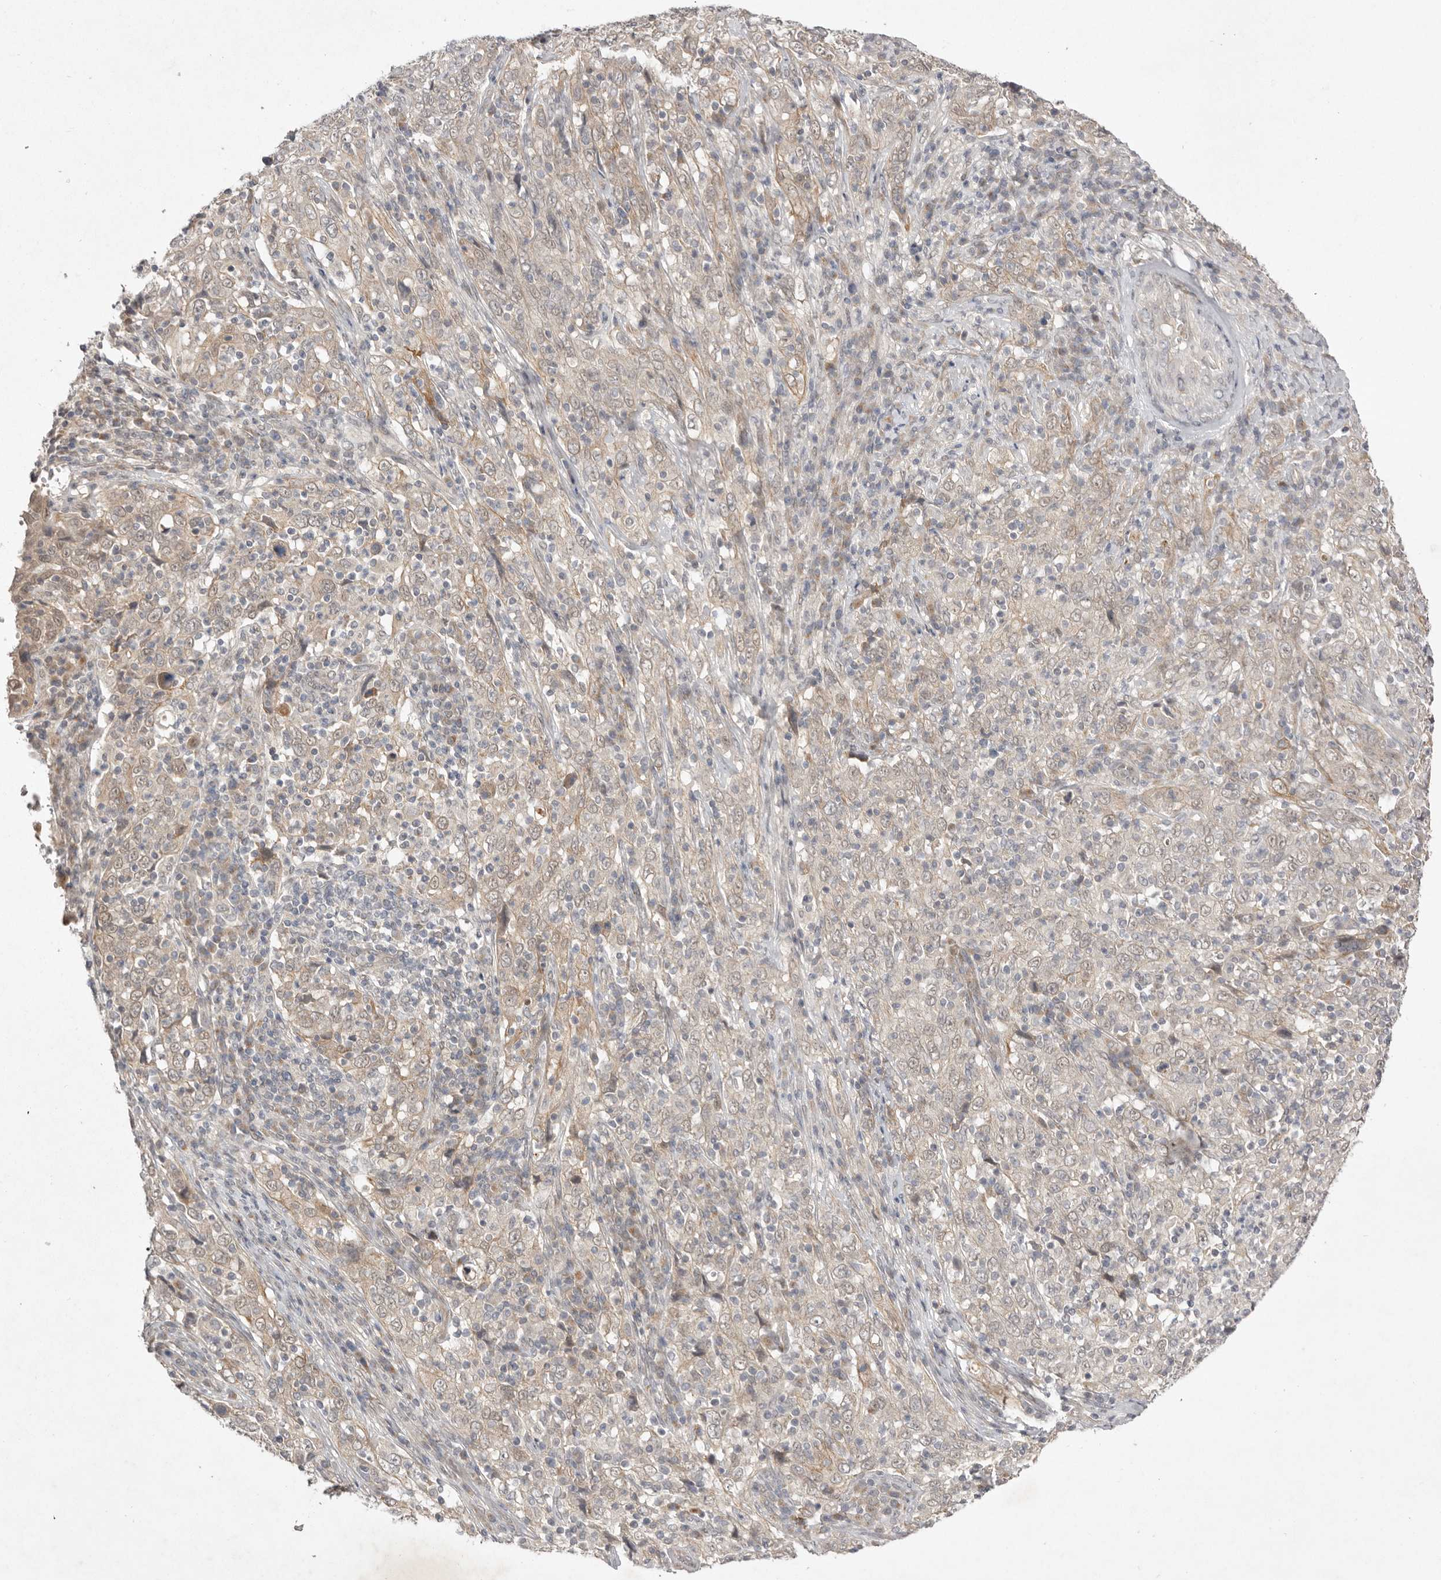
{"staining": {"intensity": "weak", "quantity": "25%-75%", "location": "cytoplasmic/membranous"}, "tissue": "cervical cancer", "cell_type": "Tumor cells", "image_type": "cancer", "snomed": [{"axis": "morphology", "description": "Squamous cell carcinoma, NOS"}, {"axis": "topography", "description": "Cervix"}], "caption": "Tumor cells demonstrate low levels of weak cytoplasmic/membranous positivity in about 25%-75% of cells in cervical cancer. (brown staining indicates protein expression, while blue staining denotes nuclei).", "gene": "NSUN4", "patient": {"sex": "female", "age": 46}}